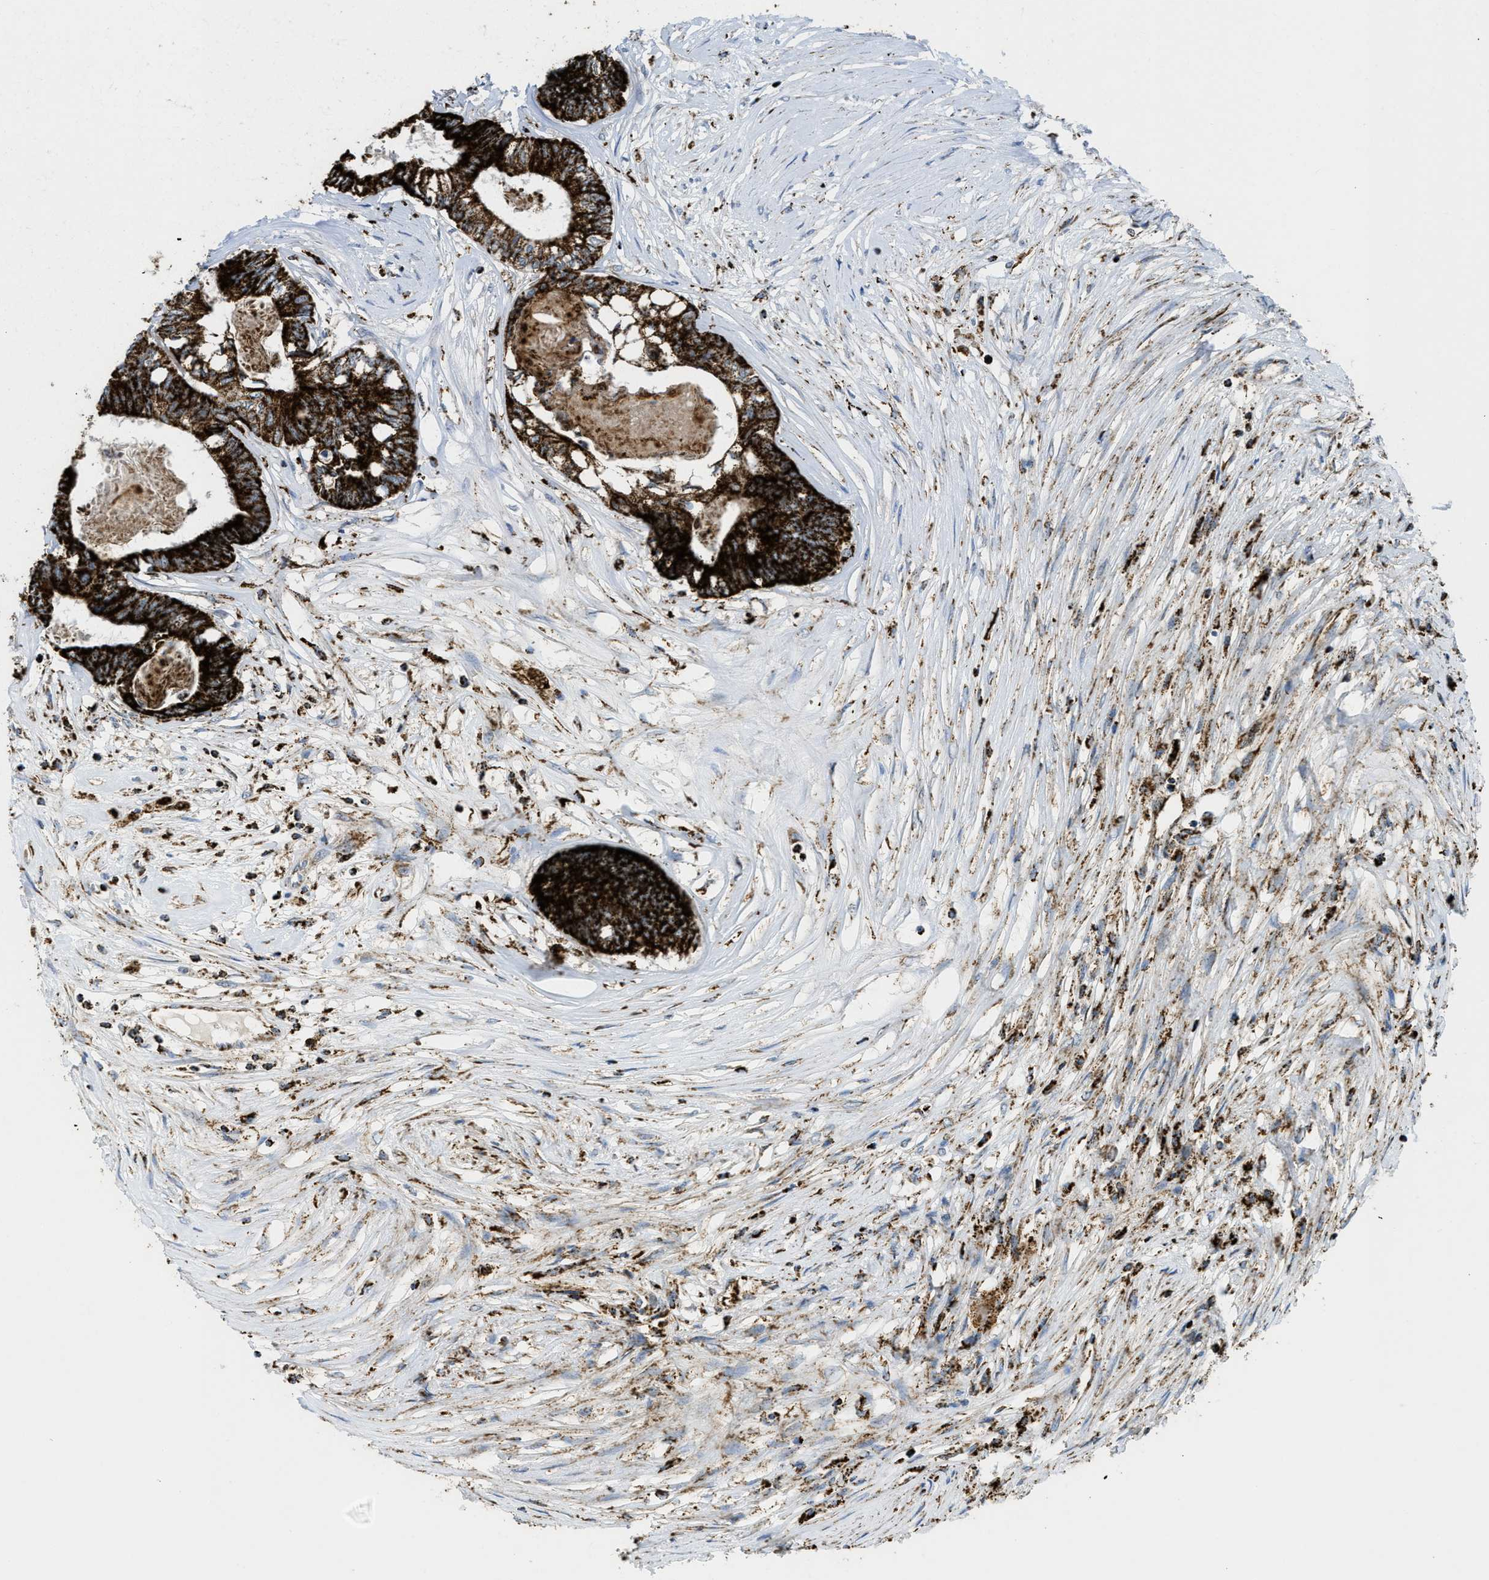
{"staining": {"intensity": "strong", "quantity": ">75%", "location": "cytoplasmic/membranous"}, "tissue": "colorectal cancer", "cell_type": "Tumor cells", "image_type": "cancer", "snomed": [{"axis": "morphology", "description": "Adenocarcinoma, NOS"}, {"axis": "topography", "description": "Rectum"}], "caption": "A high amount of strong cytoplasmic/membranous expression is identified in about >75% of tumor cells in colorectal cancer tissue.", "gene": "SQOR", "patient": {"sex": "male", "age": 63}}